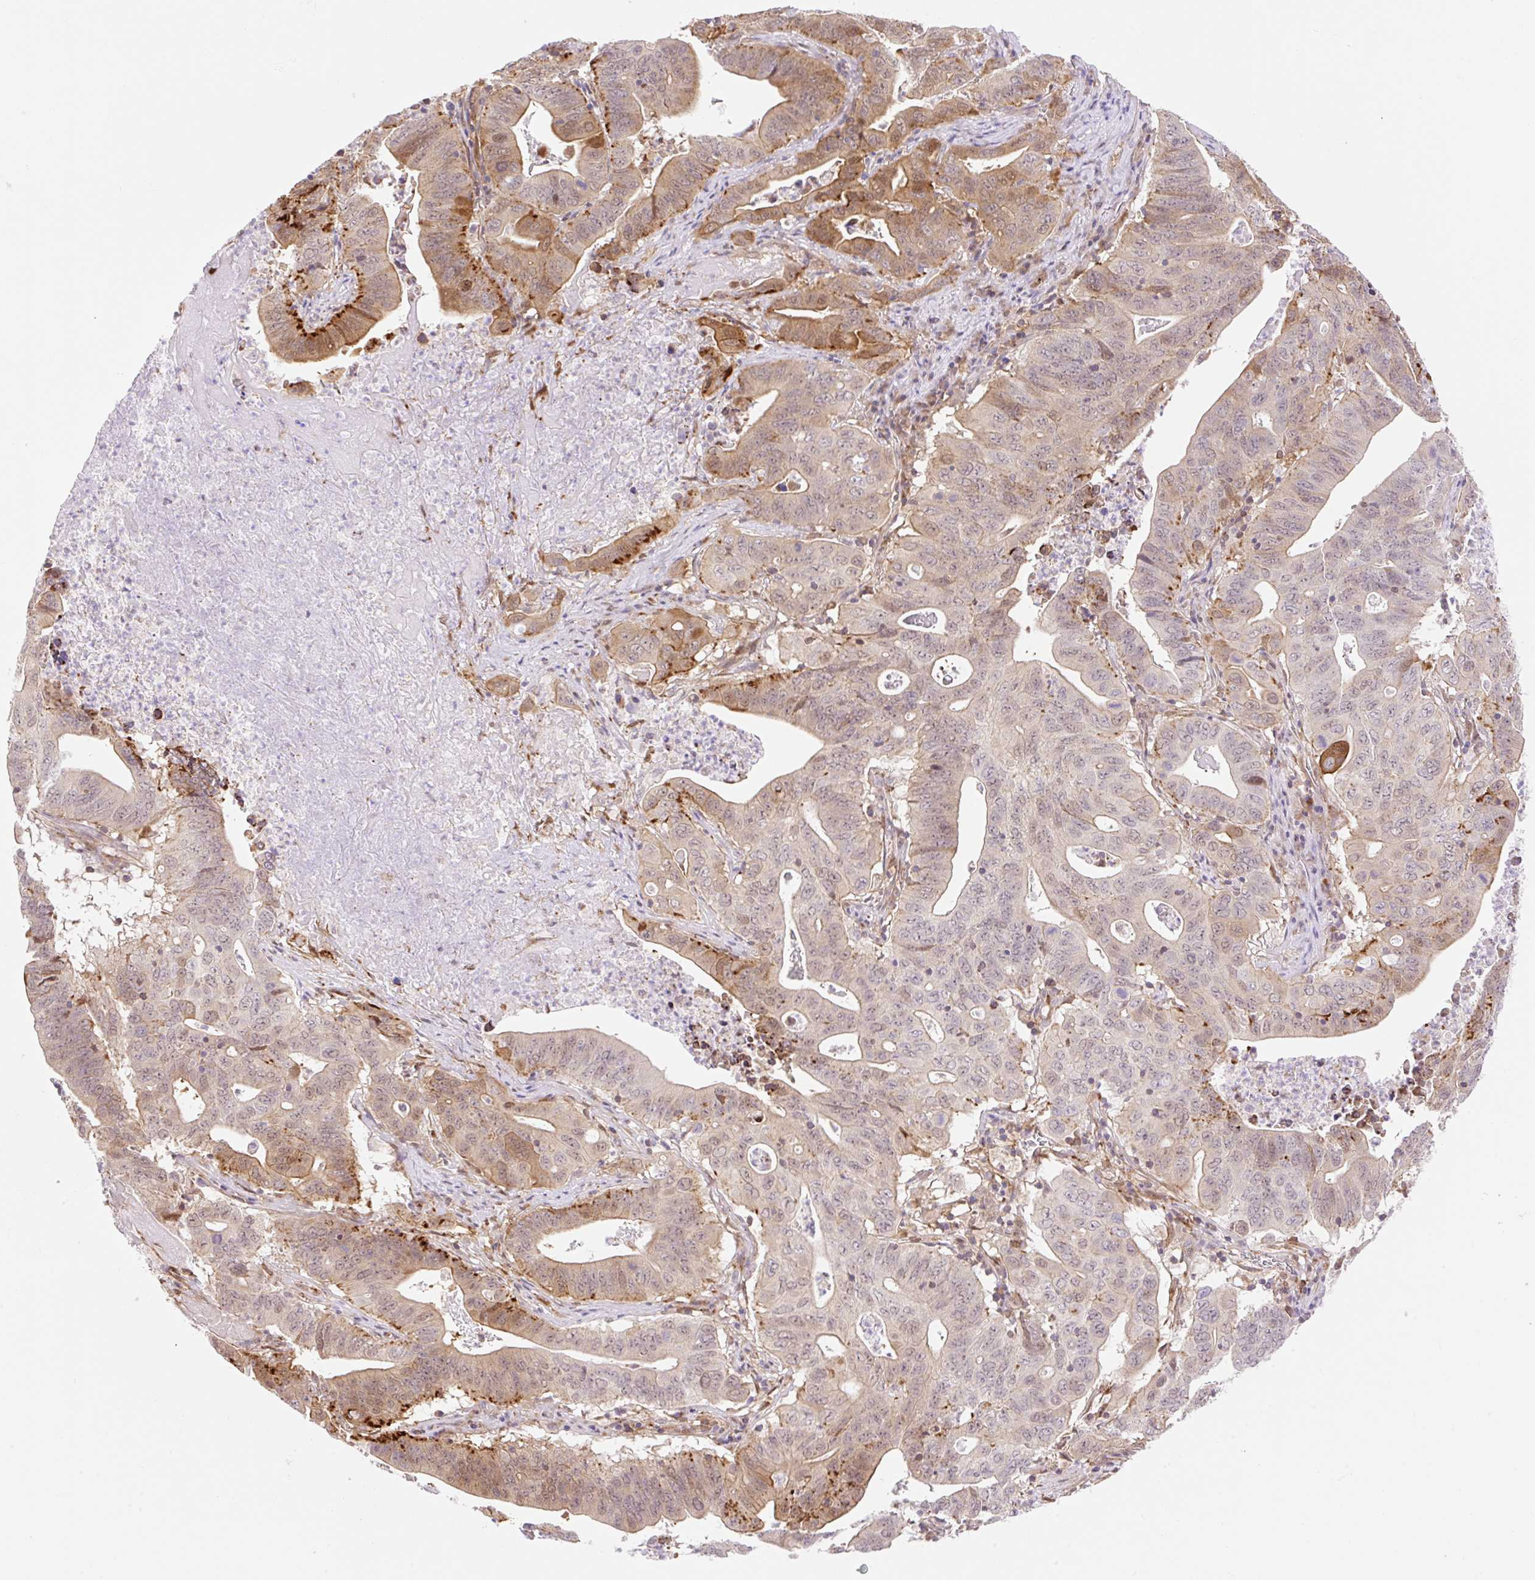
{"staining": {"intensity": "moderate", "quantity": "<25%", "location": "cytoplasmic/membranous,nuclear"}, "tissue": "lung cancer", "cell_type": "Tumor cells", "image_type": "cancer", "snomed": [{"axis": "morphology", "description": "Adenocarcinoma, NOS"}, {"axis": "topography", "description": "Lung"}], "caption": "Human adenocarcinoma (lung) stained for a protein (brown) displays moderate cytoplasmic/membranous and nuclear positive staining in approximately <25% of tumor cells.", "gene": "ZFP41", "patient": {"sex": "female", "age": 60}}